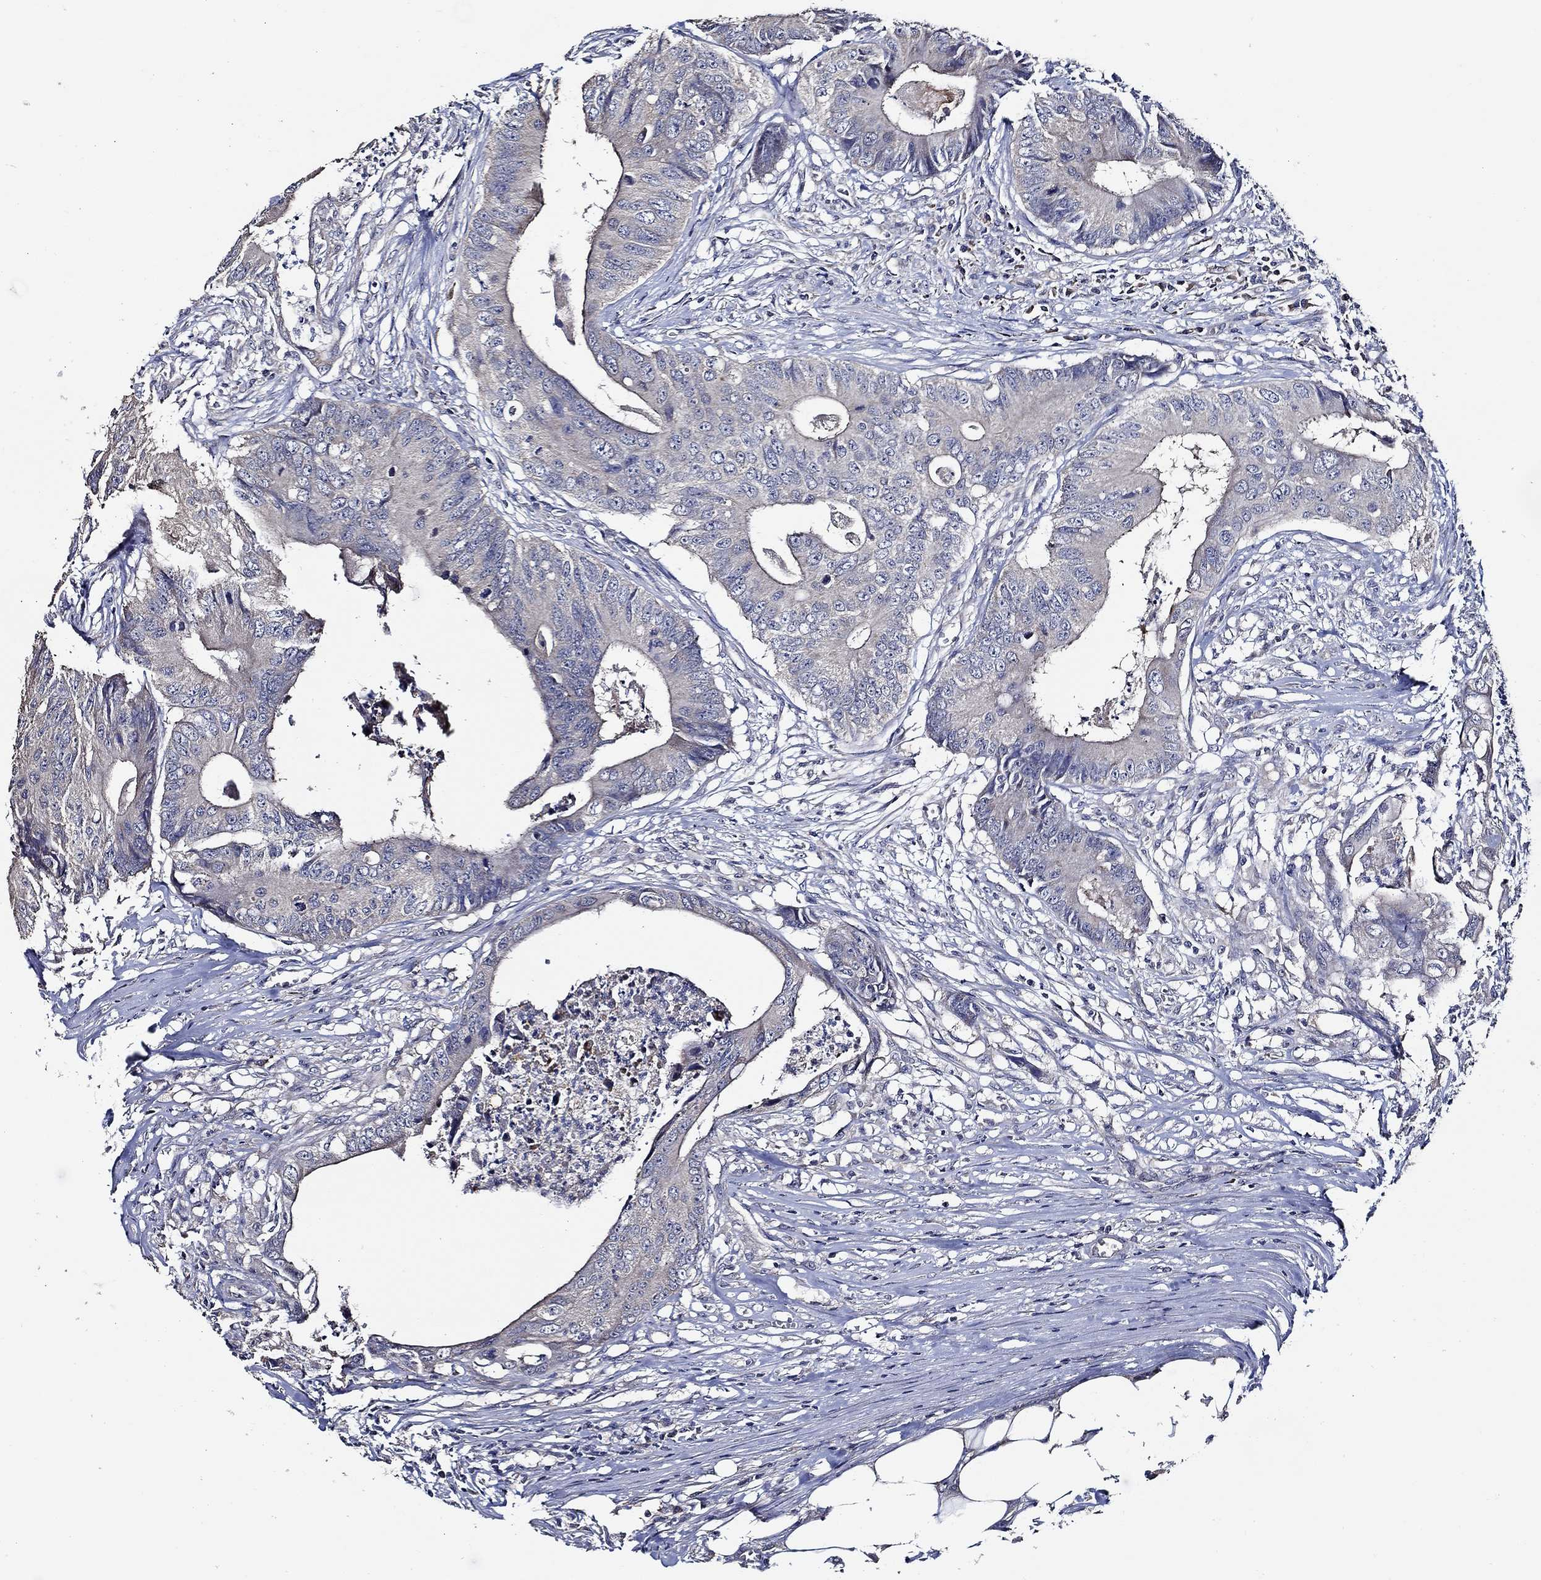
{"staining": {"intensity": "moderate", "quantity": "<25%", "location": "cytoplasmic/membranous"}, "tissue": "colorectal cancer", "cell_type": "Tumor cells", "image_type": "cancer", "snomed": [{"axis": "morphology", "description": "Adenocarcinoma, NOS"}, {"axis": "topography", "description": "Colon"}], "caption": "Protein positivity by IHC reveals moderate cytoplasmic/membranous positivity in about <25% of tumor cells in colorectal cancer.", "gene": "WDR53", "patient": {"sex": "male", "age": 84}}